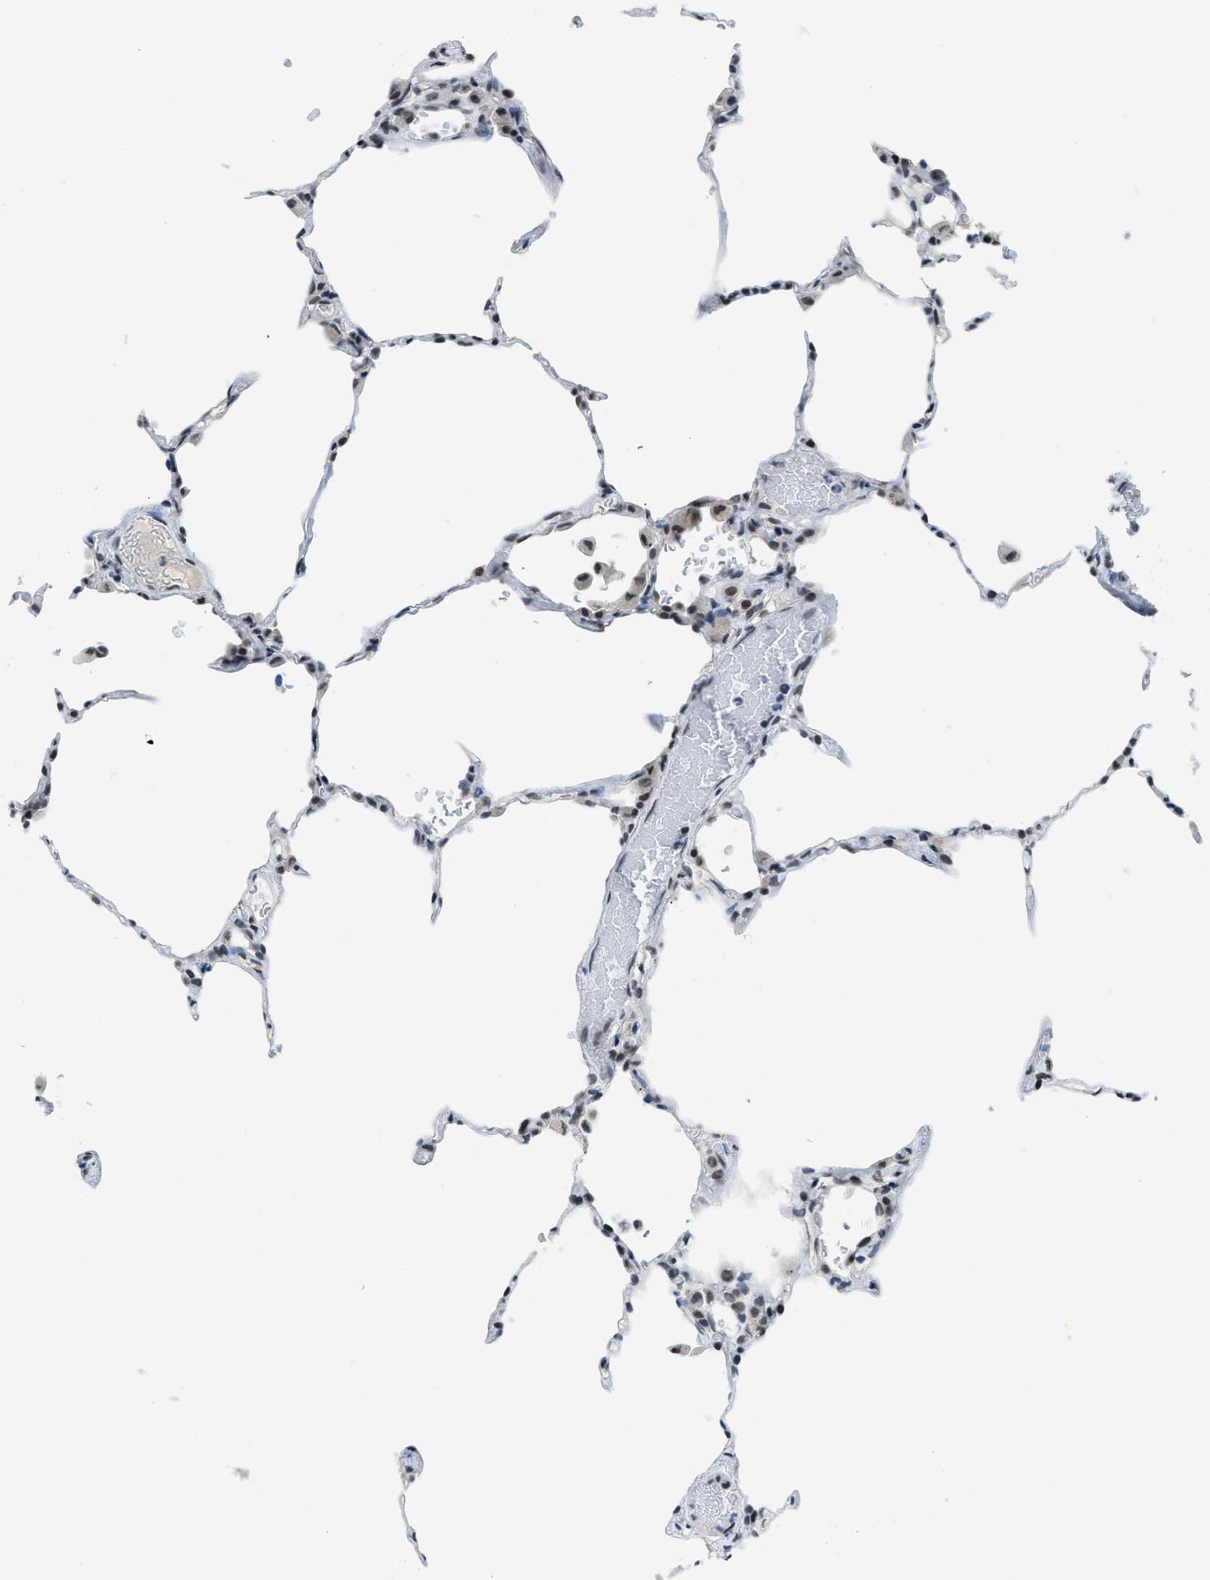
{"staining": {"intensity": "moderate", "quantity": "<25%", "location": "nuclear"}, "tissue": "lung", "cell_type": "Alveolar cells", "image_type": "normal", "snomed": [{"axis": "morphology", "description": "Normal tissue, NOS"}, {"axis": "topography", "description": "Lung"}], "caption": "DAB (3,3'-diaminobenzidine) immunohistochemical staining of benign human lung demonstrates moderate nuclear protein expression in approximately <25% of alveolar cells.", "gene": "GATAD2B", "patient": {"sex": "female", "age": 49}}